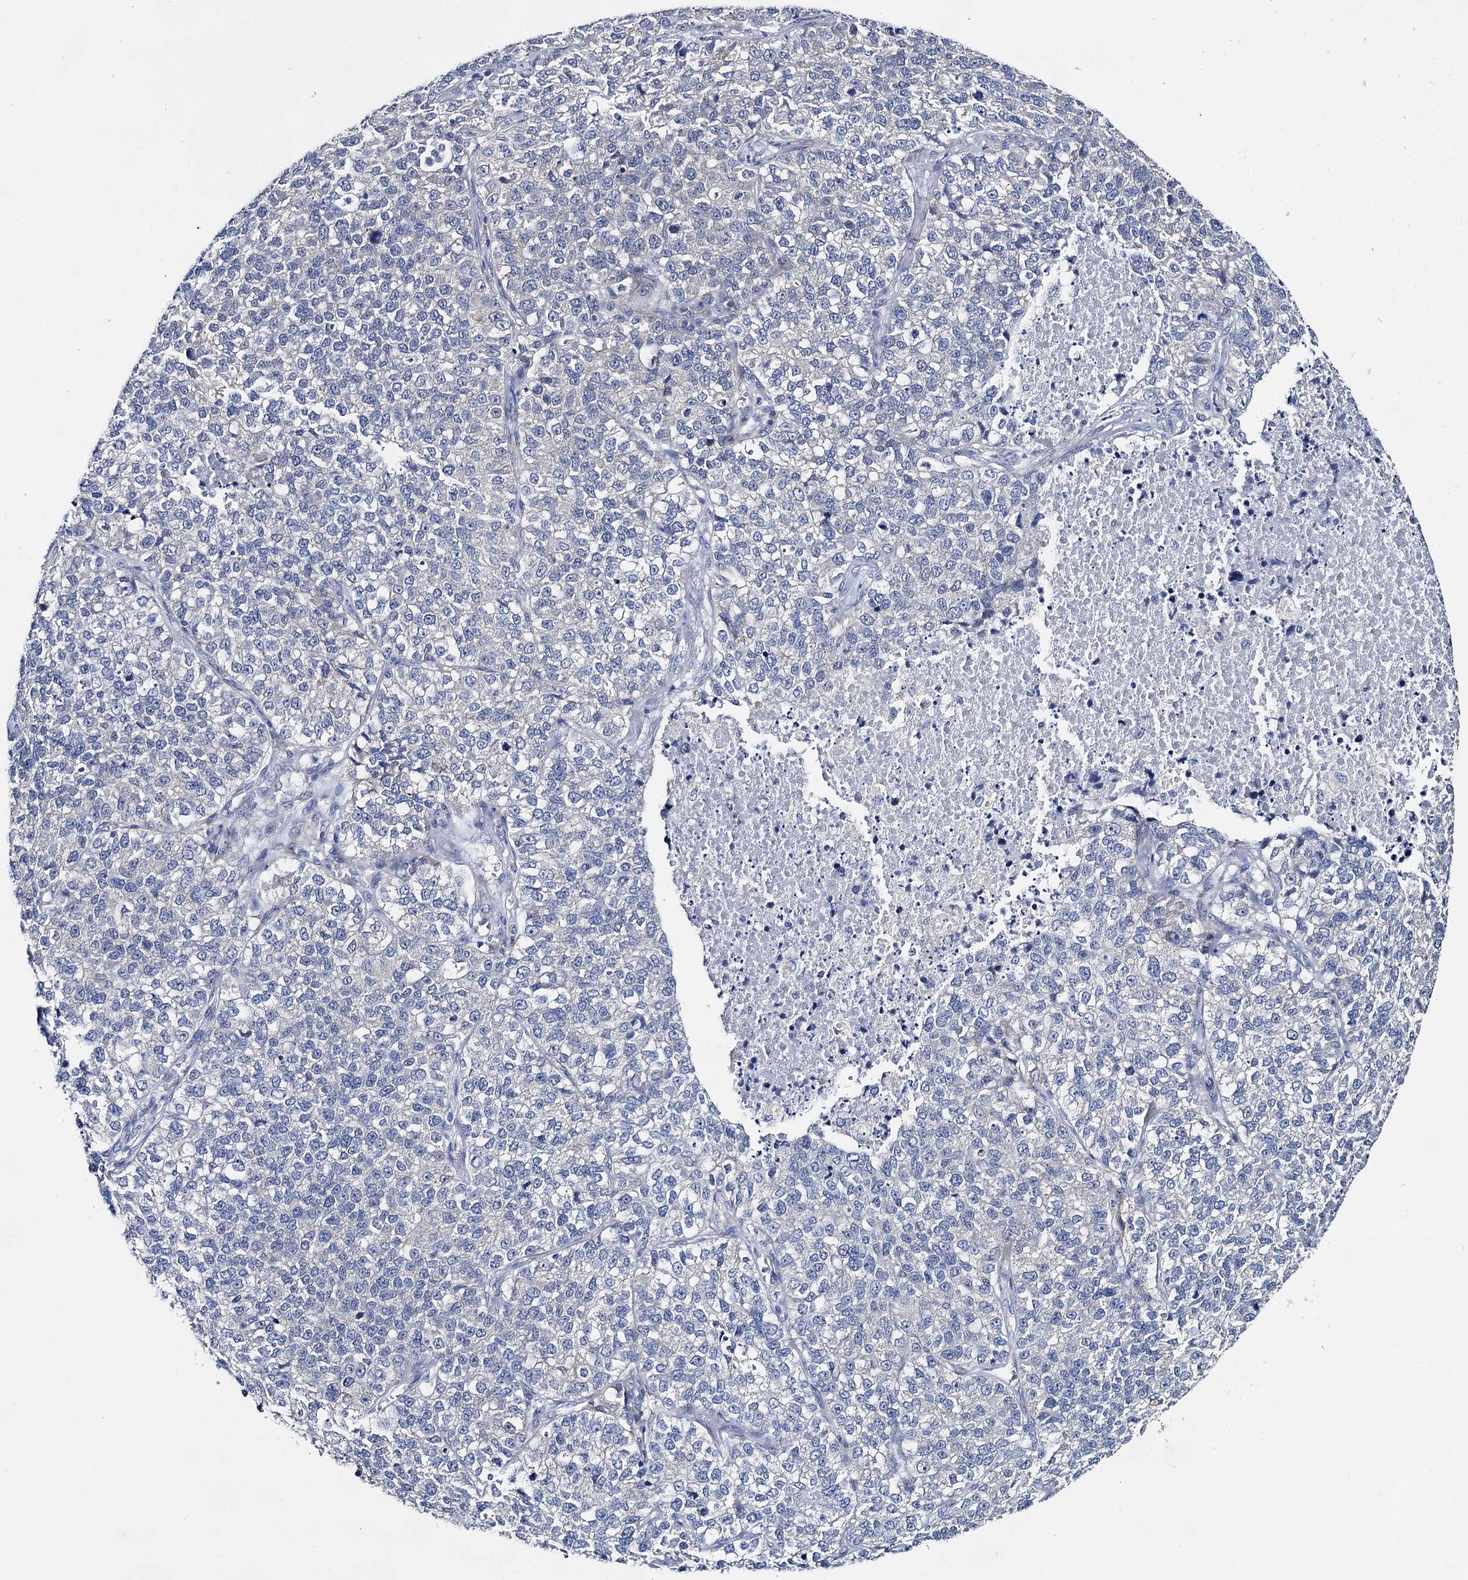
{"staining": {"intensity": "negative", "quantity": "none", "location": "none"}, "tissue": "lung cancer", "cell_type": "Tumor cells", "image_type": "cancer", "snomed": [{"axis": "morphology", "description": "Adenocarcinoma, NOS"}, {"axis": "topography", "description": "Lung"}], "caption": "Immunohistochemical staining of lung adenocarcinoma shows no significant positivity in tumor cells.", "gene": "CAPRIN2", "patient": {"sex": "male", "age": 49}}